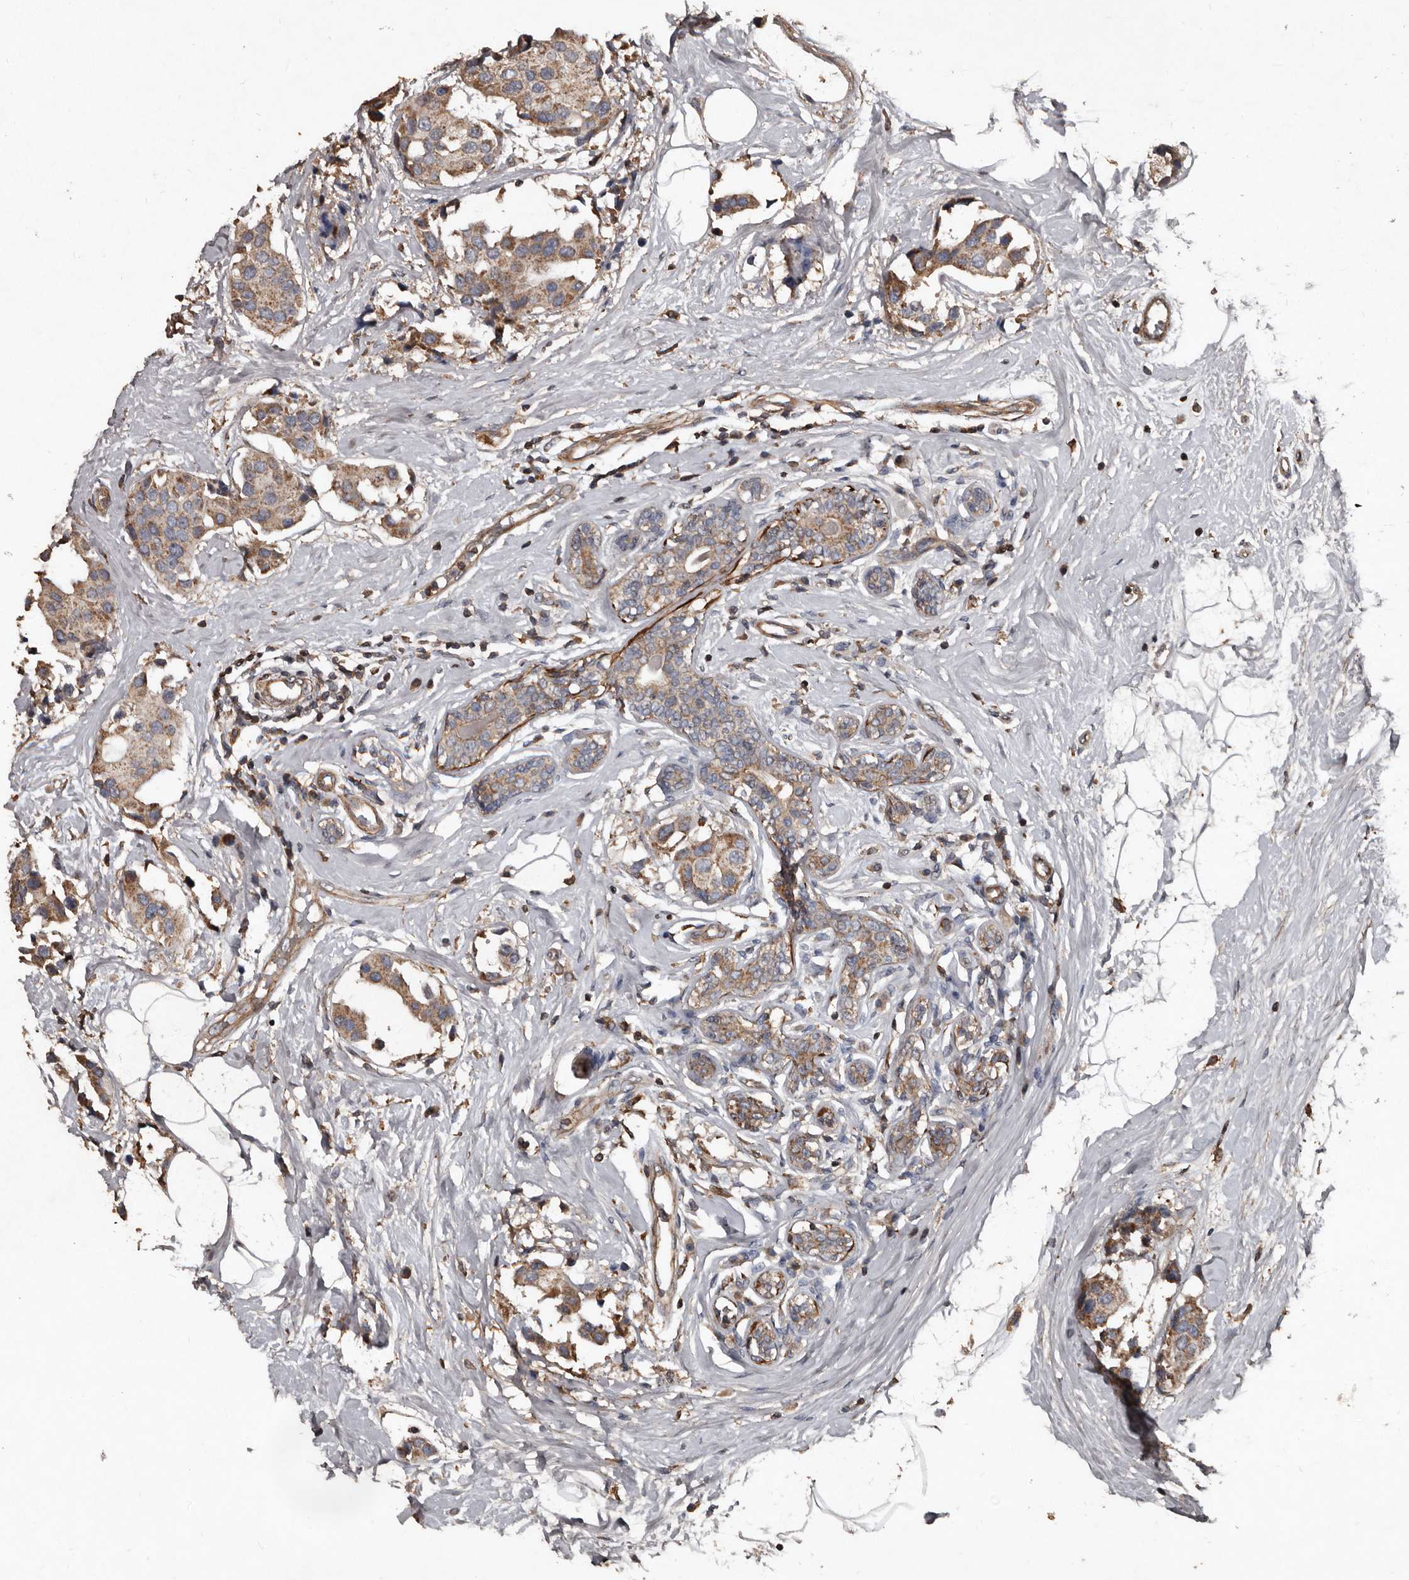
{"staining": {"intensity": "moderate", "quantity": ">75%", "location": "cytoplasmic/membranous"}, "tissue": "breast cancer", "cell_type": "Tumor cells", "image_type": "cancer", "snomed": [{"axis": "morphology", "description": "Normal tissue, NOS"}, {"axis": "morphology", "description": "Duct carcinoma"}, {"axis": "topography", "description": "Breast"}], "caption": "An image of human breast invasive ductal carcinoma stained for a protein displays moderate cytoplasmic/membranous brown staining in tumor cells.", "gene": "GREB1", "patient": {"sex": "female", "age": 39}}